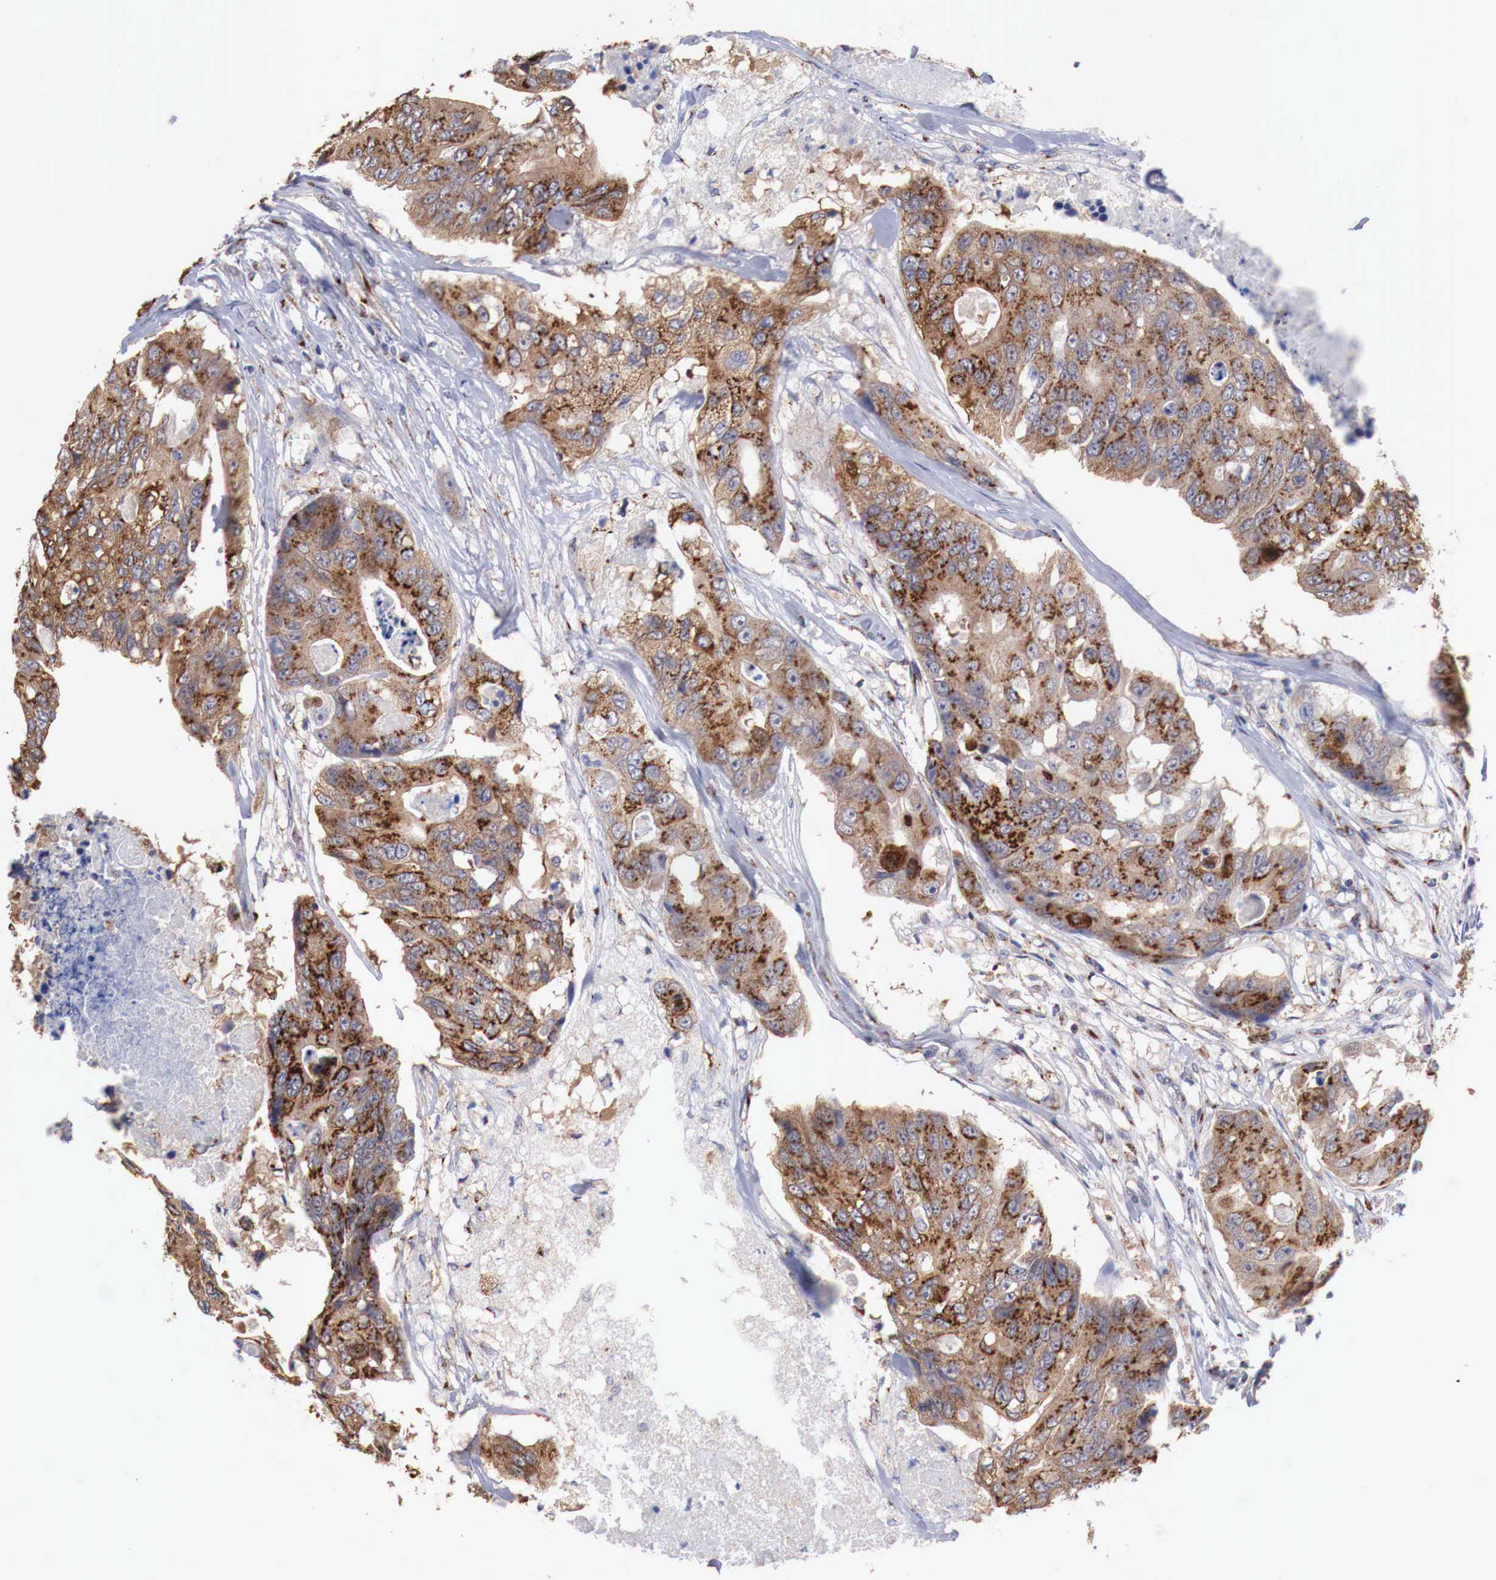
{"staining": {"intensity": "strong", "quantity": ">75%", "location": "cytoplasmic/membranous"}, "tissue": "colorectal cancer", "cell_type": "Tumor cells", "image_type": "cancer", "snomed": [{"axis": "morphology", "description": "Adenocarcinoma, NOS"}, {"axis": "topography", "description": "Colon"}], "caption": "A brown stain highlights strong cytoplasmic/membranous expression of a protein in human colorectal cancer (adenocarcinoma) tumor cells. (DAB (3,3'-diaminobenzidine) = brown stain, brightfield microscopy at high magnification).", "gene": "SYAP1", "patient": {"sex": "female", "age": 86}}